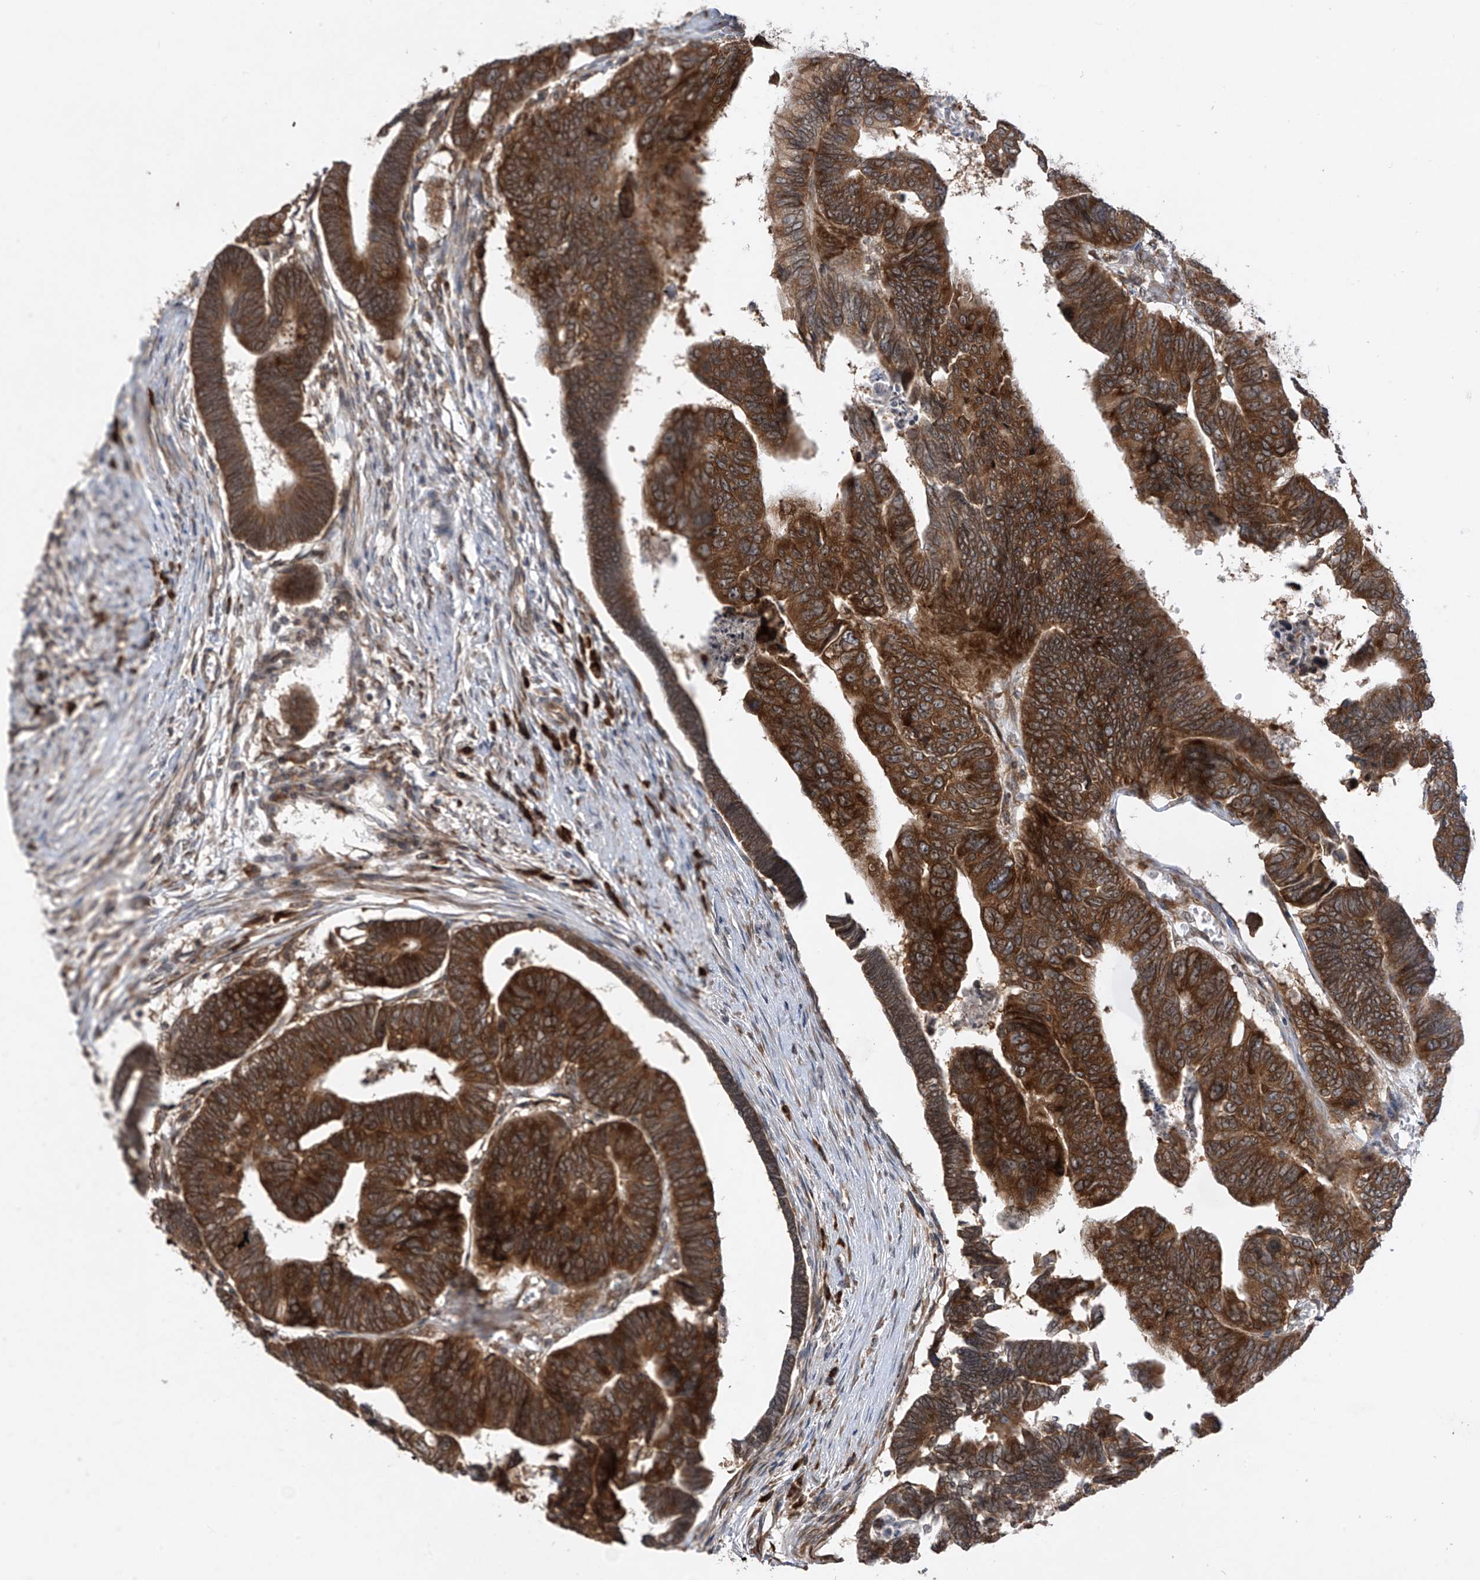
{"staining": {"intensity": "strong", "quantity": ">75%", "location": "cytoplasmic/membranous"}, "tissue": "colorectal cancer", "cell_type": "Tumor cells", "image_type": "cancer", "snomed": [{"axis": "morphology", "description": "Adenocarcinoma, NOS"}, {"axis": "topography", "description": "Rectum"}], "caption": "Colorectal cancer stained with immunohistochemistry (IHC) reveals strong cytoplasmic/membranous positivity in about >75% of tumor cells.", "gene": "RPL34", "patient": {"sex": "female", "age": 65}}